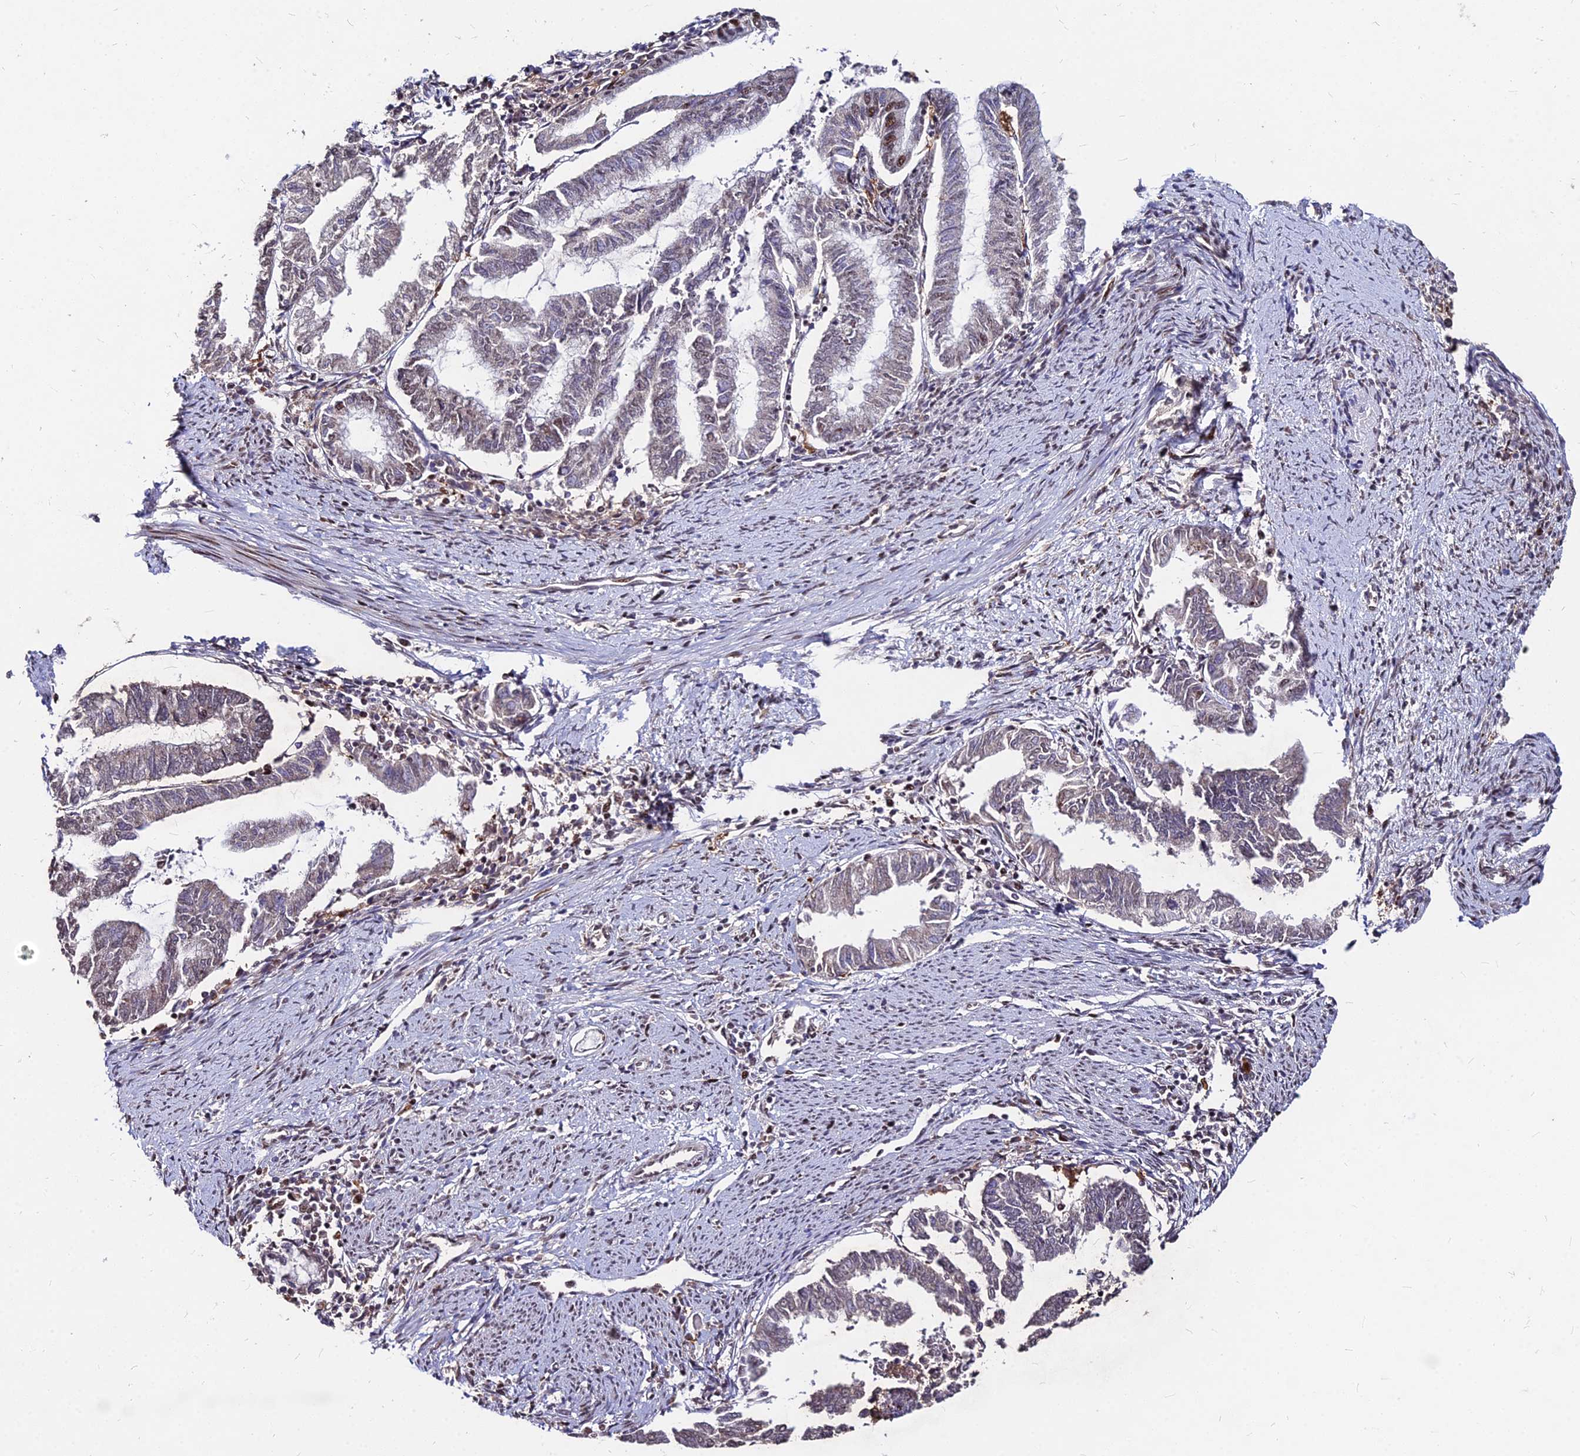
{"staining": {"intensity": "weak", "quantity": "<25%", "location": "nuclear"}, "tissue": "endometrial cancer", "cell_type": "Tumor cells", "image_type": "cancer", "snomed": [{"axis": "morphology", "description": "Adenocarcinoma, NOS"}, {"axis": "topography", "description": "Endometrium"}], "caption": "A high-resolution photomicrograph shows immunohistochemistry (IHC) staining of endometrial cancer (adenocarcinoma), which demonstrates no significant positivity in tumor cells. Brightfield microscopy of immunohistochemistry stained with DAB (brown) and hematoxylin (blue), captured at high magnification.", "gene": "ZBED4", "patient": {"sex": "female", "age": 79}}